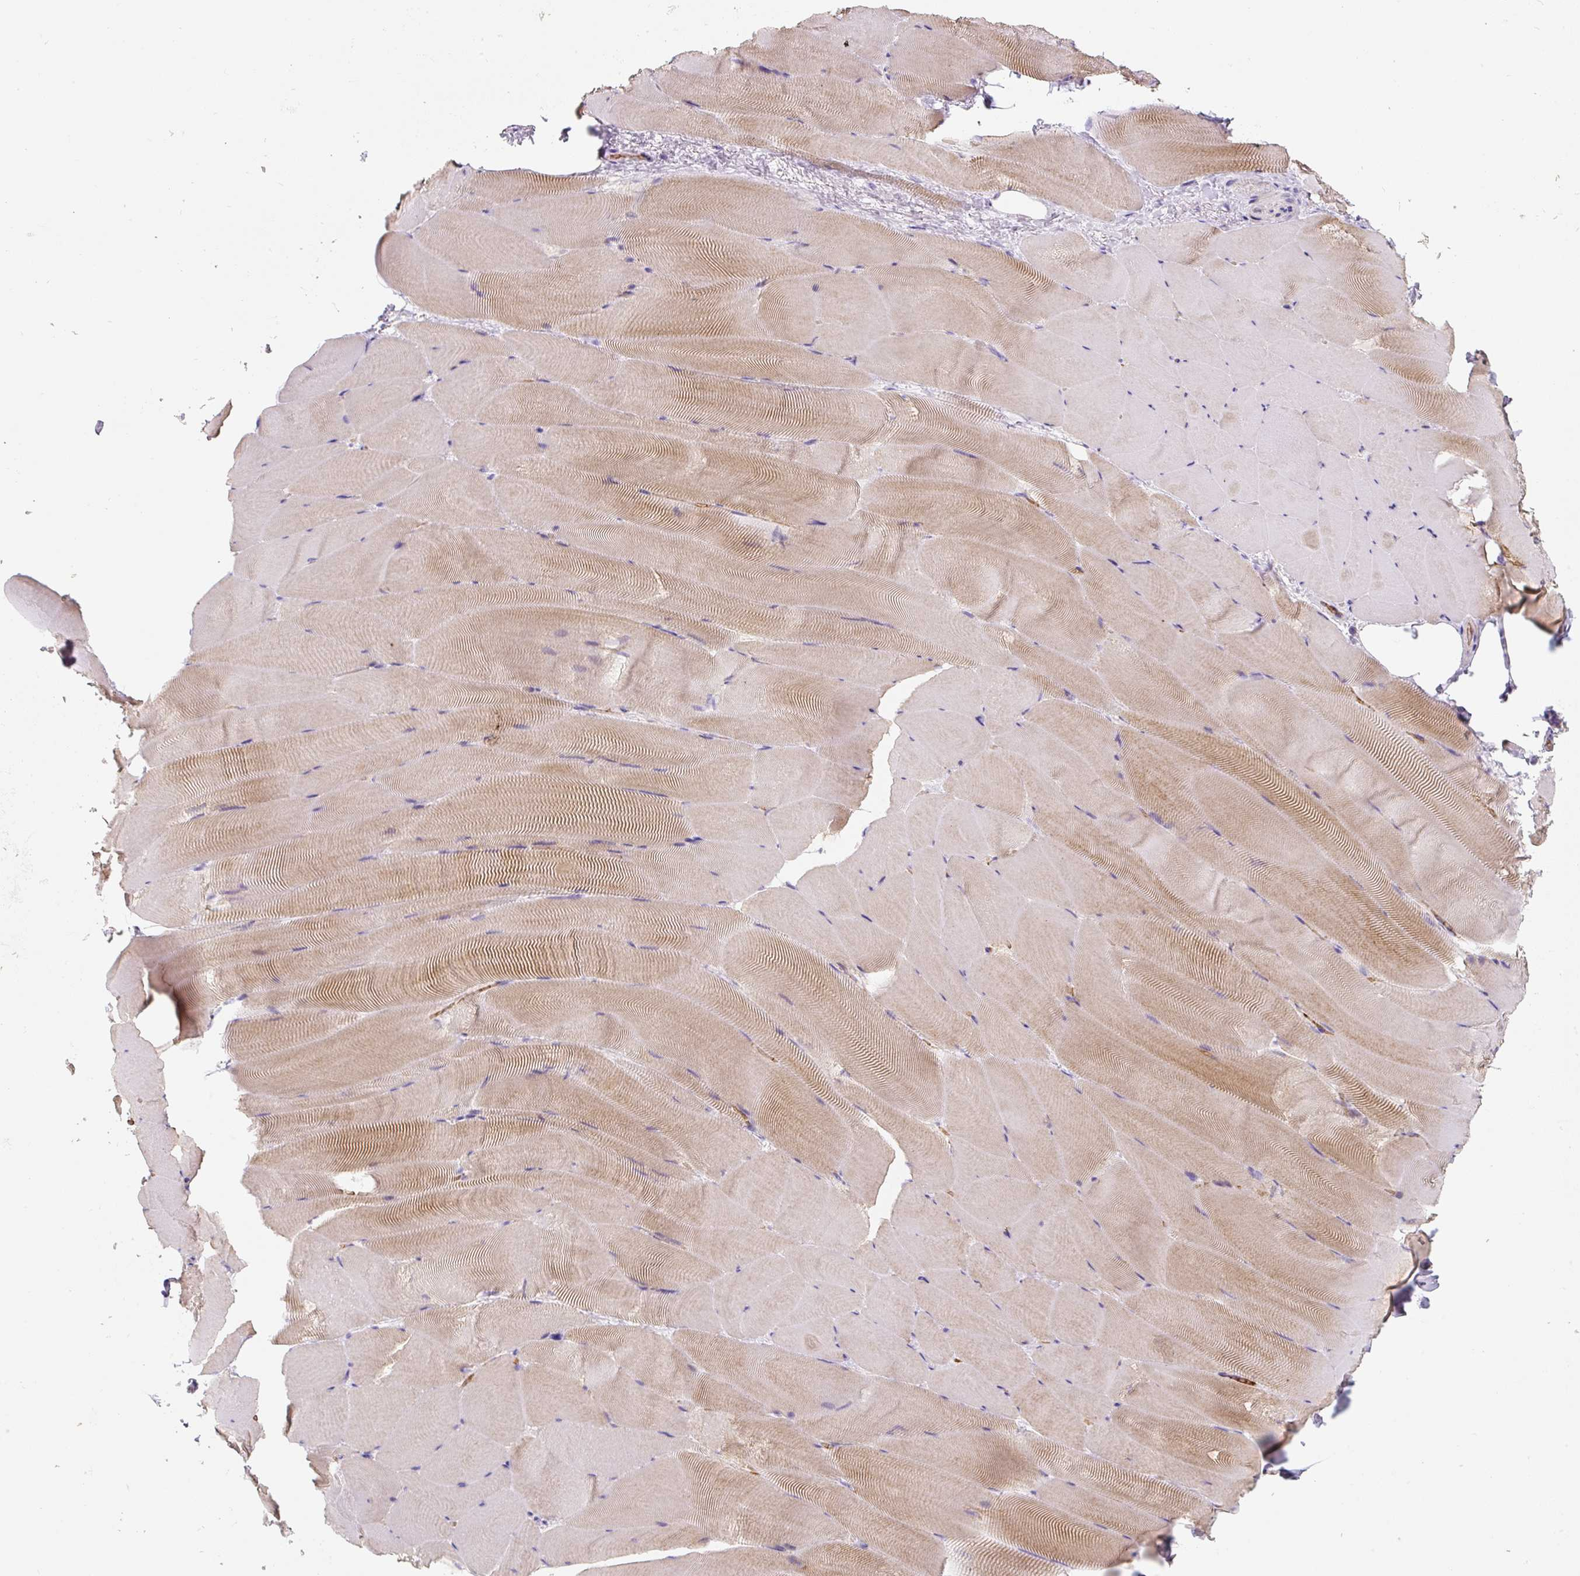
{"staining": {"intensity": "moderate", "quantity": ">75%", "location": "cytoplasmic/membranous"}, "tissue": "skeletal muscle", "cell_type": "Myocytes", "image_type": "normal", "snomed": [{"axis": "morphology", "description": "Normal tissue, NOS"}, {"axis": "topography", "description": "Skeletal muscle"}], "caption": "The histopathology image displays a brown stain indicating the presence of a protein in the cytoplasmic/membranous of myocytes in skeletal muscle. The protein of interest is shown in brown color, while the nuclei are stained blue.", "gene": "MT", "patient": {"sex": "female", "age": 64}}